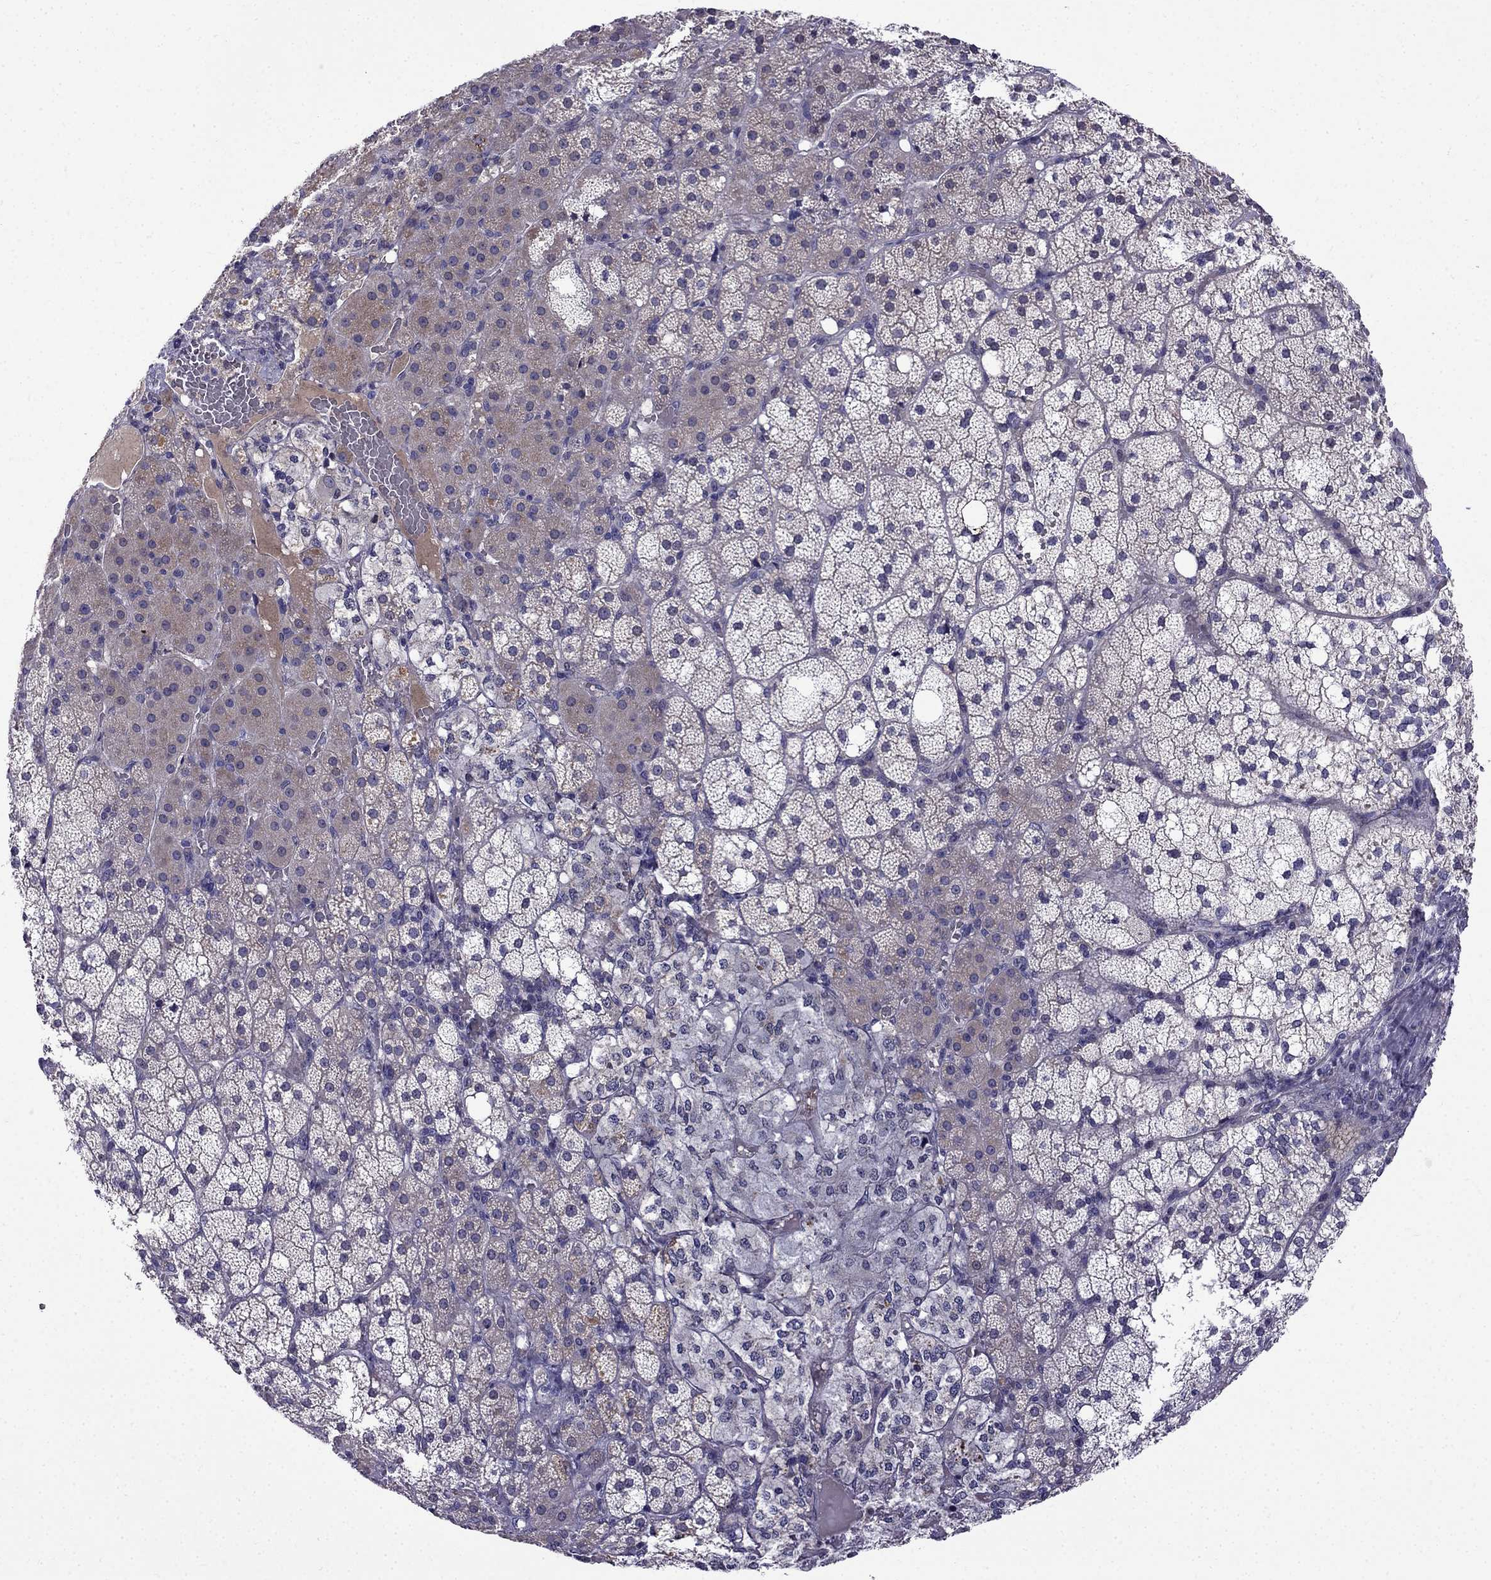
{"staining": {"intensity": "moderate", "quantity": "<25%", "location": "cytoplasmic/membranous"}, "tissue": "adrenal gland", "cell_type": "Glandular cells", "image_type": "normal", "snomed": [{"axis": "morphology", "description": "Normal tissue, NOS"}, {"axis": "topography", "description": "Adrenal gland"}], "caption": "Protein expression analysis of normal adrenal gland shows moderate cytoplasmic/membranous staining in about <25% of glandular cells. (brown staining indicates protein expression, while blue staining denotes nuclei).", "gene": "PI16", "patient": {"sex": "male", "age": 53}}